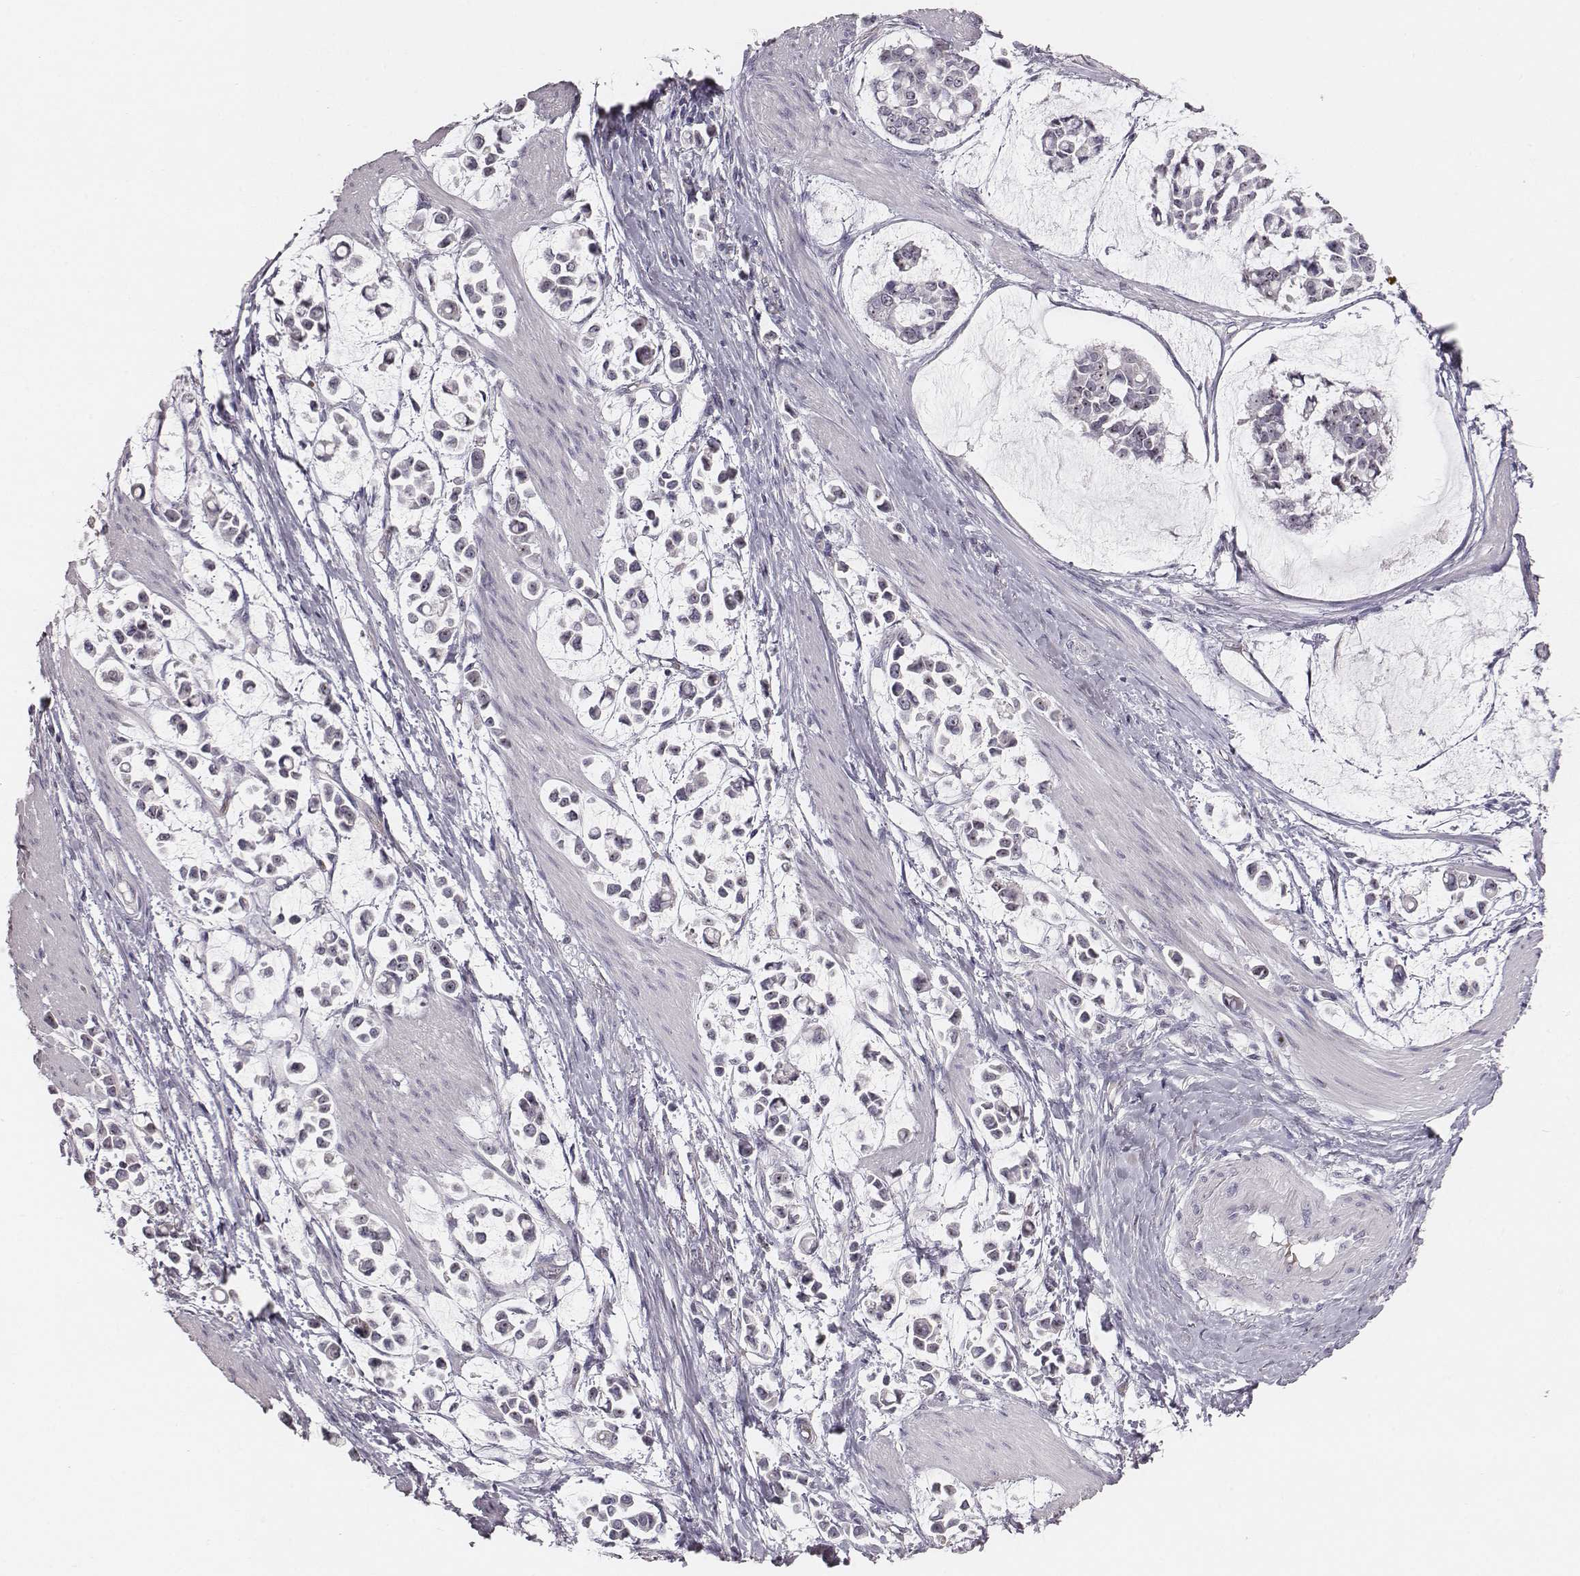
{"staining": {"intensity": "strong", "quantity": "<25%", "location": "nuclear"}, "tissue": "stomach cancer", "cell_type": "Tumor cells", "image_type": "cancer", "snomed": [{"axis": "morphology", "description": "Adenocarcinoma, NOS"}, {"axis": "topography", "description": "Stomach"}], "caption": "Immunohistochemical staining of human stomach cancer (adenocarcinoma) shows medium levels of strong nuclear protein staining in approximately <25% of tumor cells.", "gene": "NIFK", "patient": {"sex": "male", "age": 82}}